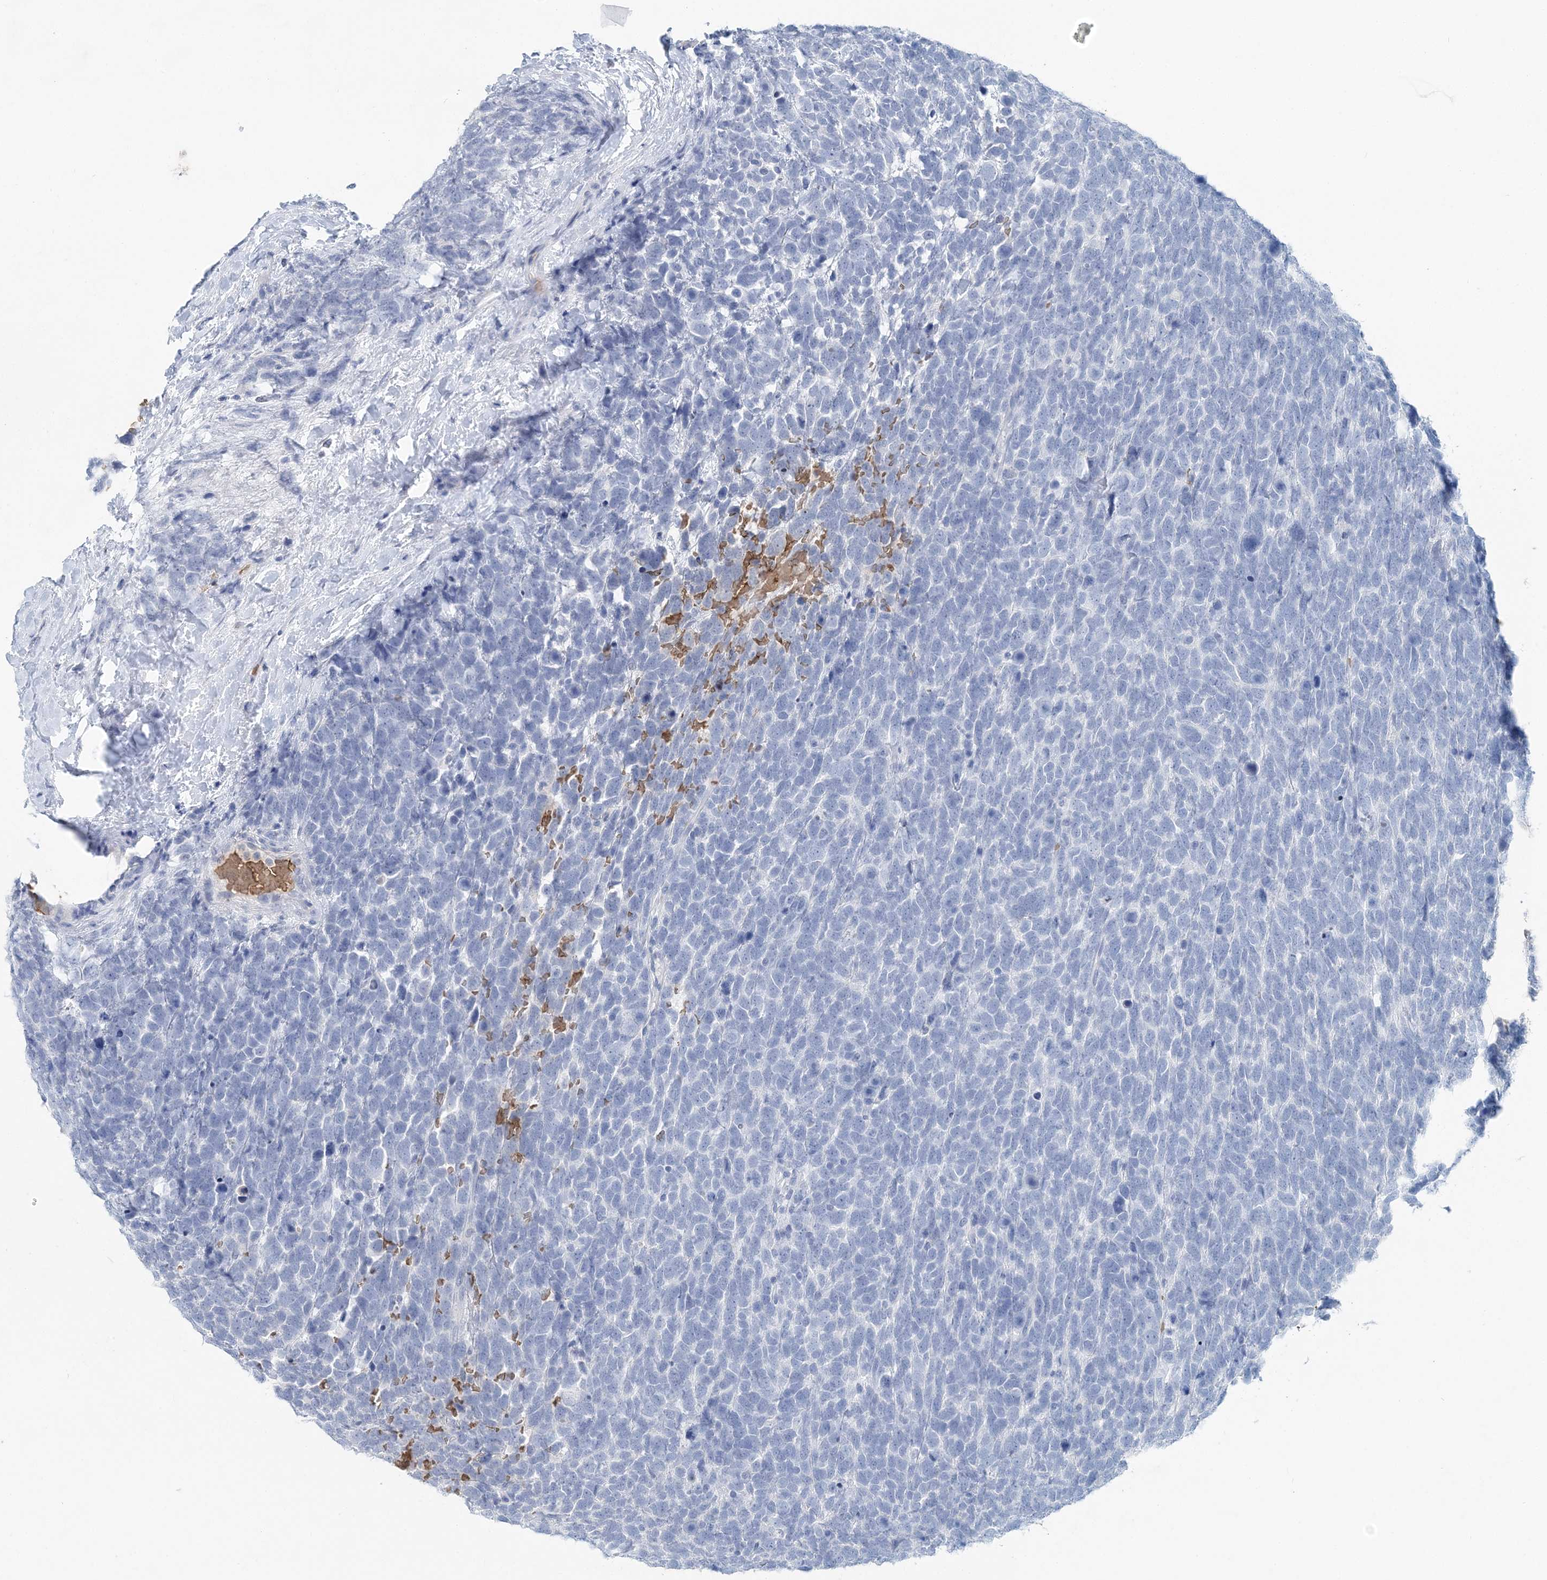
{"staining": {"intensity": "negative", "quantity": "none", "location": "none"}, "tissue": "urothelial cancer", "cell_type": "Tumor cells", "image_type": "cancer", "snomed": [{"axis": "morphology", "description": "Urothelial carcinoma, High grade"}, {"axis": "topography", "description": "Urinary bladder"}], "caption": "Tumor cells show no significant protein expression in urothelial carcinoma (high-grade). The staining was performed using DAB to visualize the protein expression in brown, while the nuclei were stained in blue with hematoxylin (Magnification: 20x).", "gene": "HBD", "patient": {"sex": "female", "age": 82}}